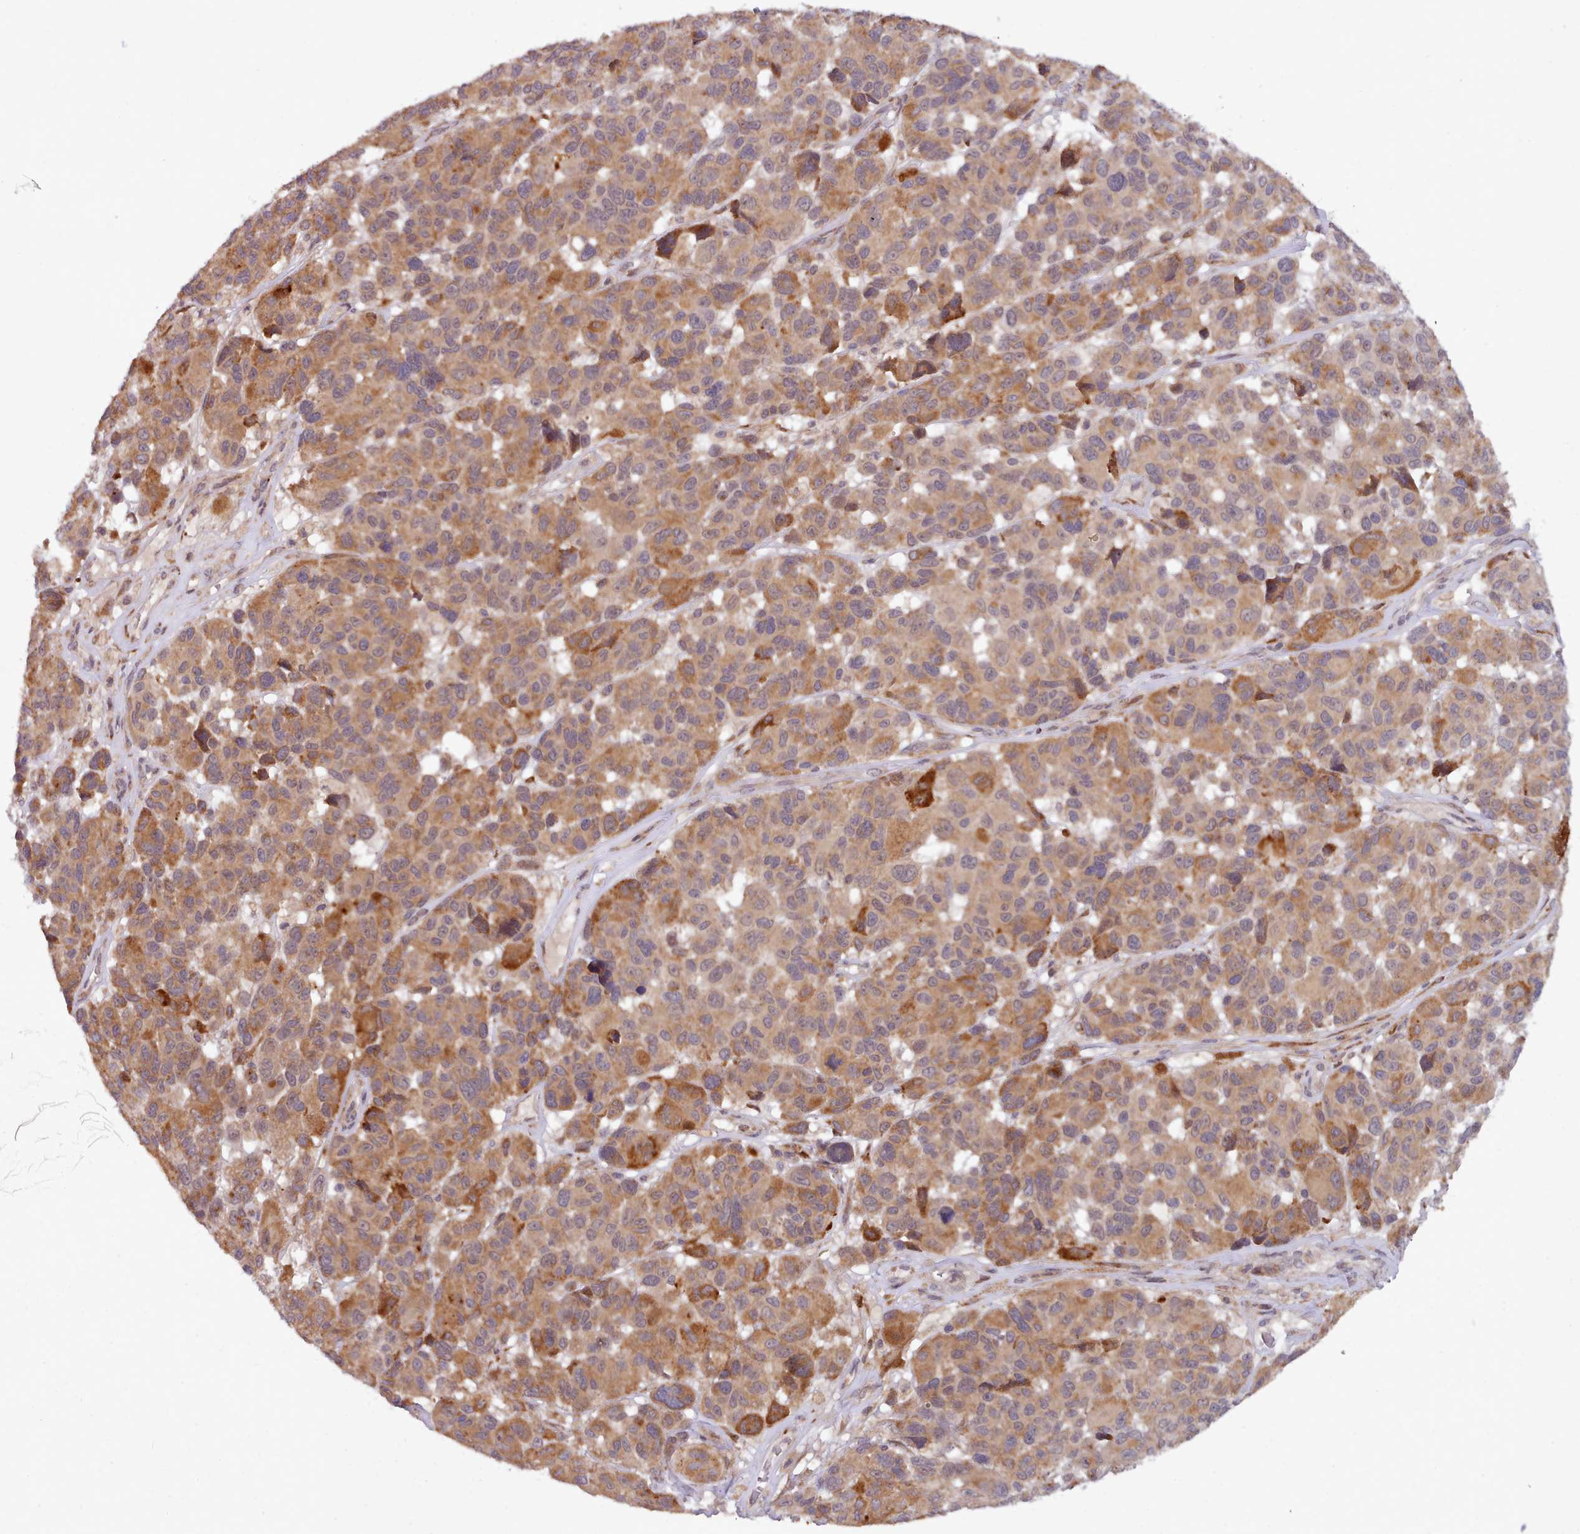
{"staining": {"intensity": "moderate", "quantity": ">75%", "location": "cytoplasmic/membranous"}, "tissue": "melanoma", "cell_type": "Tumor cells", "image_type": "cancer", "snomed": [{"axis": "morphology", "description": "Malignant melanoma, NOS"}, {"axis": "topography", "description": "Skin"}], "caption": "The photomicrograph reveals immunohistochemical staining of melanoma. There is moderate cytoplasmic/membranous staining is seen in about >75% of tumor cells.", "gene": "TRIM26", "patient": {"sex": "female", "age": 66}}